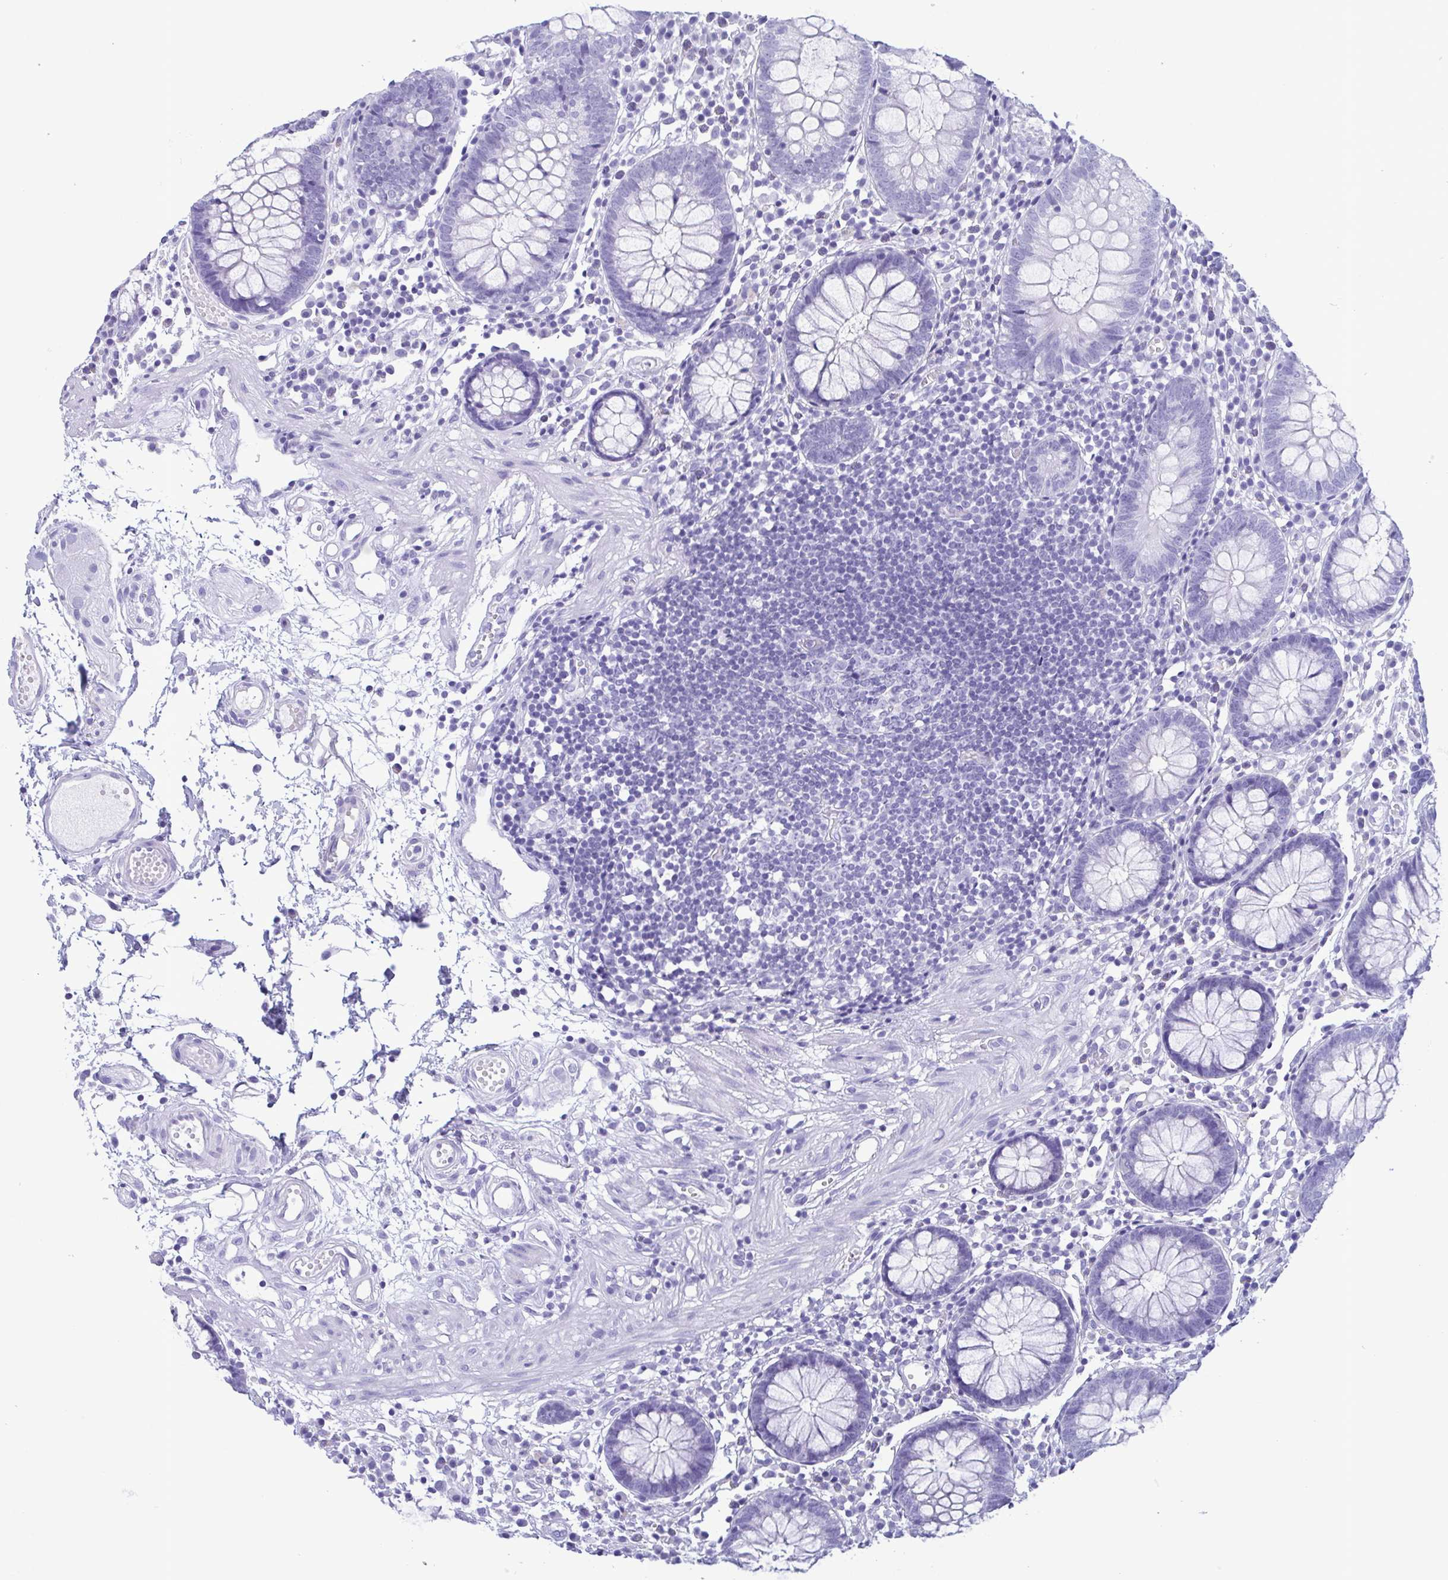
{"staining": {"intensity": "negative", "quantity": "none", "location": "none"}, "tissue": "colon", "cell_type": "Endothelial cells", "image_type": "normal", "snomed": [{"axis": "morphology", "description": "Normal tissue, NOS"}, {"axis": "morphology", "description": "Adenocarcinoma, NOS"}, {"axis": "topography", "description": "Colon"}], "caption": "Endothelial cells are negative for protein expression in benign human colon. The staining is performed using DAB brown chromogen with nuclei counter-stained in using hematoxylin.", "gene": "TSPY10", "patient": {"sex": "male", "age": 83}}